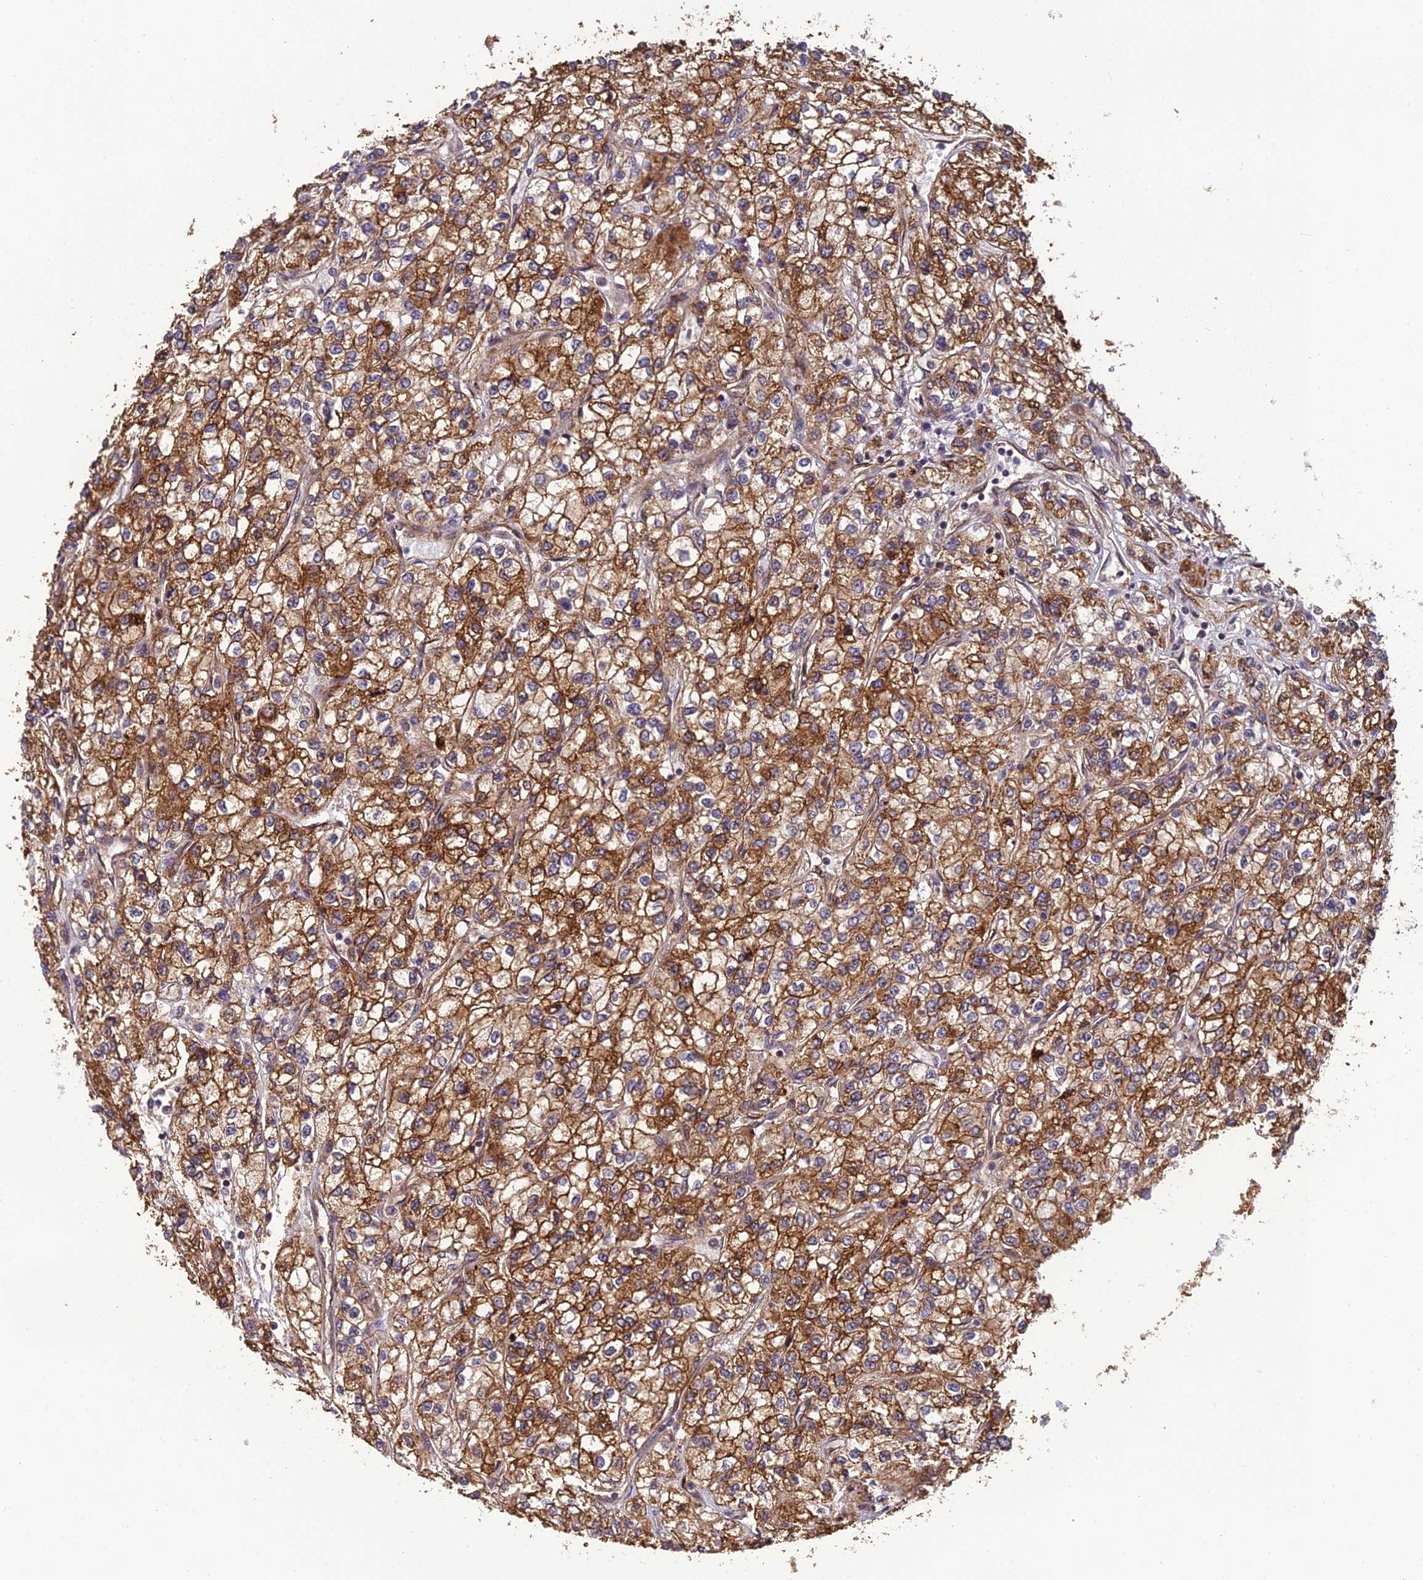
{"staining": {"intensity": "moderate", "quantity": ">75%", "location": "cytoplasmic/membranous,nuclear"}, "tissue": "renal cancer", "cell_type": "Tumor cells", "image_type": "cancer", "snomed": [{"axis": "morphology", "description": "Adenocarcinoma, NOS"}, {"axis": "topography", "description": "Kidney"}], "caption": "The micrograph demonstrates a brown stain indicating the presence of a protein in the cytoplasmic/membranous and nuclear of tumor cells in renal adenocarcinoma.", "gene": "RANBP3", "patient": {"sex": "male", "age": 80}}